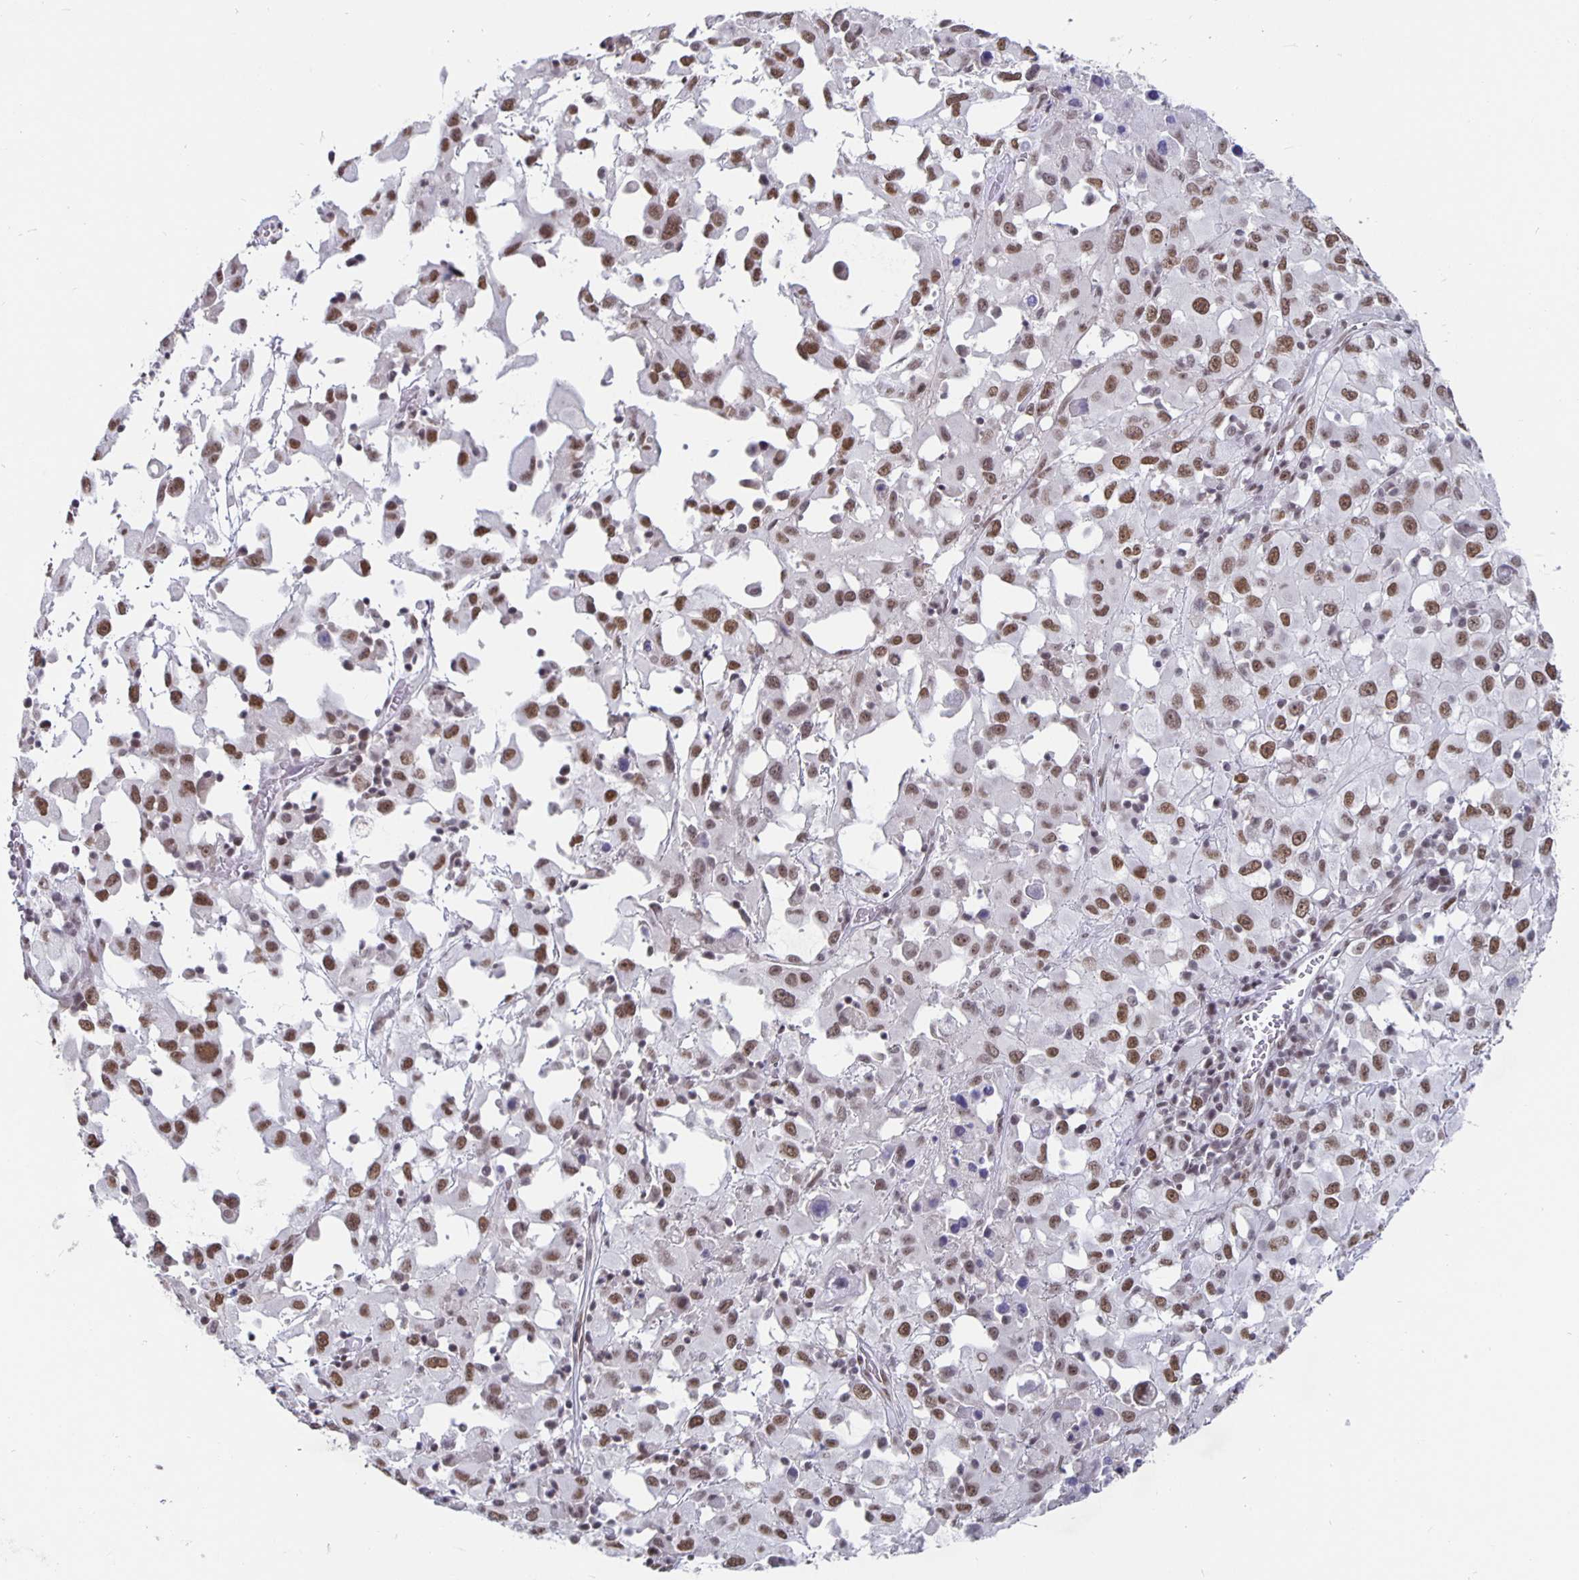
{"staining": {"intensity": "moderate", "quantity": ">75%", "location": "nuclear"}, "tissue": "melanoma", "cell_type": "Tumor cells", "image_type": "cancer", "snomed": [{"axis": "morphology", "description": "Malignant melanoma, Metastatic site"}, {"axis": "topography", "description": "Soft tissue"}], "caption": "Melanoma stained with a brown dye shows moderate nuclear positive expression in about >75% of tumor cells.", "gene": "PBX2", "patient": {"sex": "male", "age": 50}}